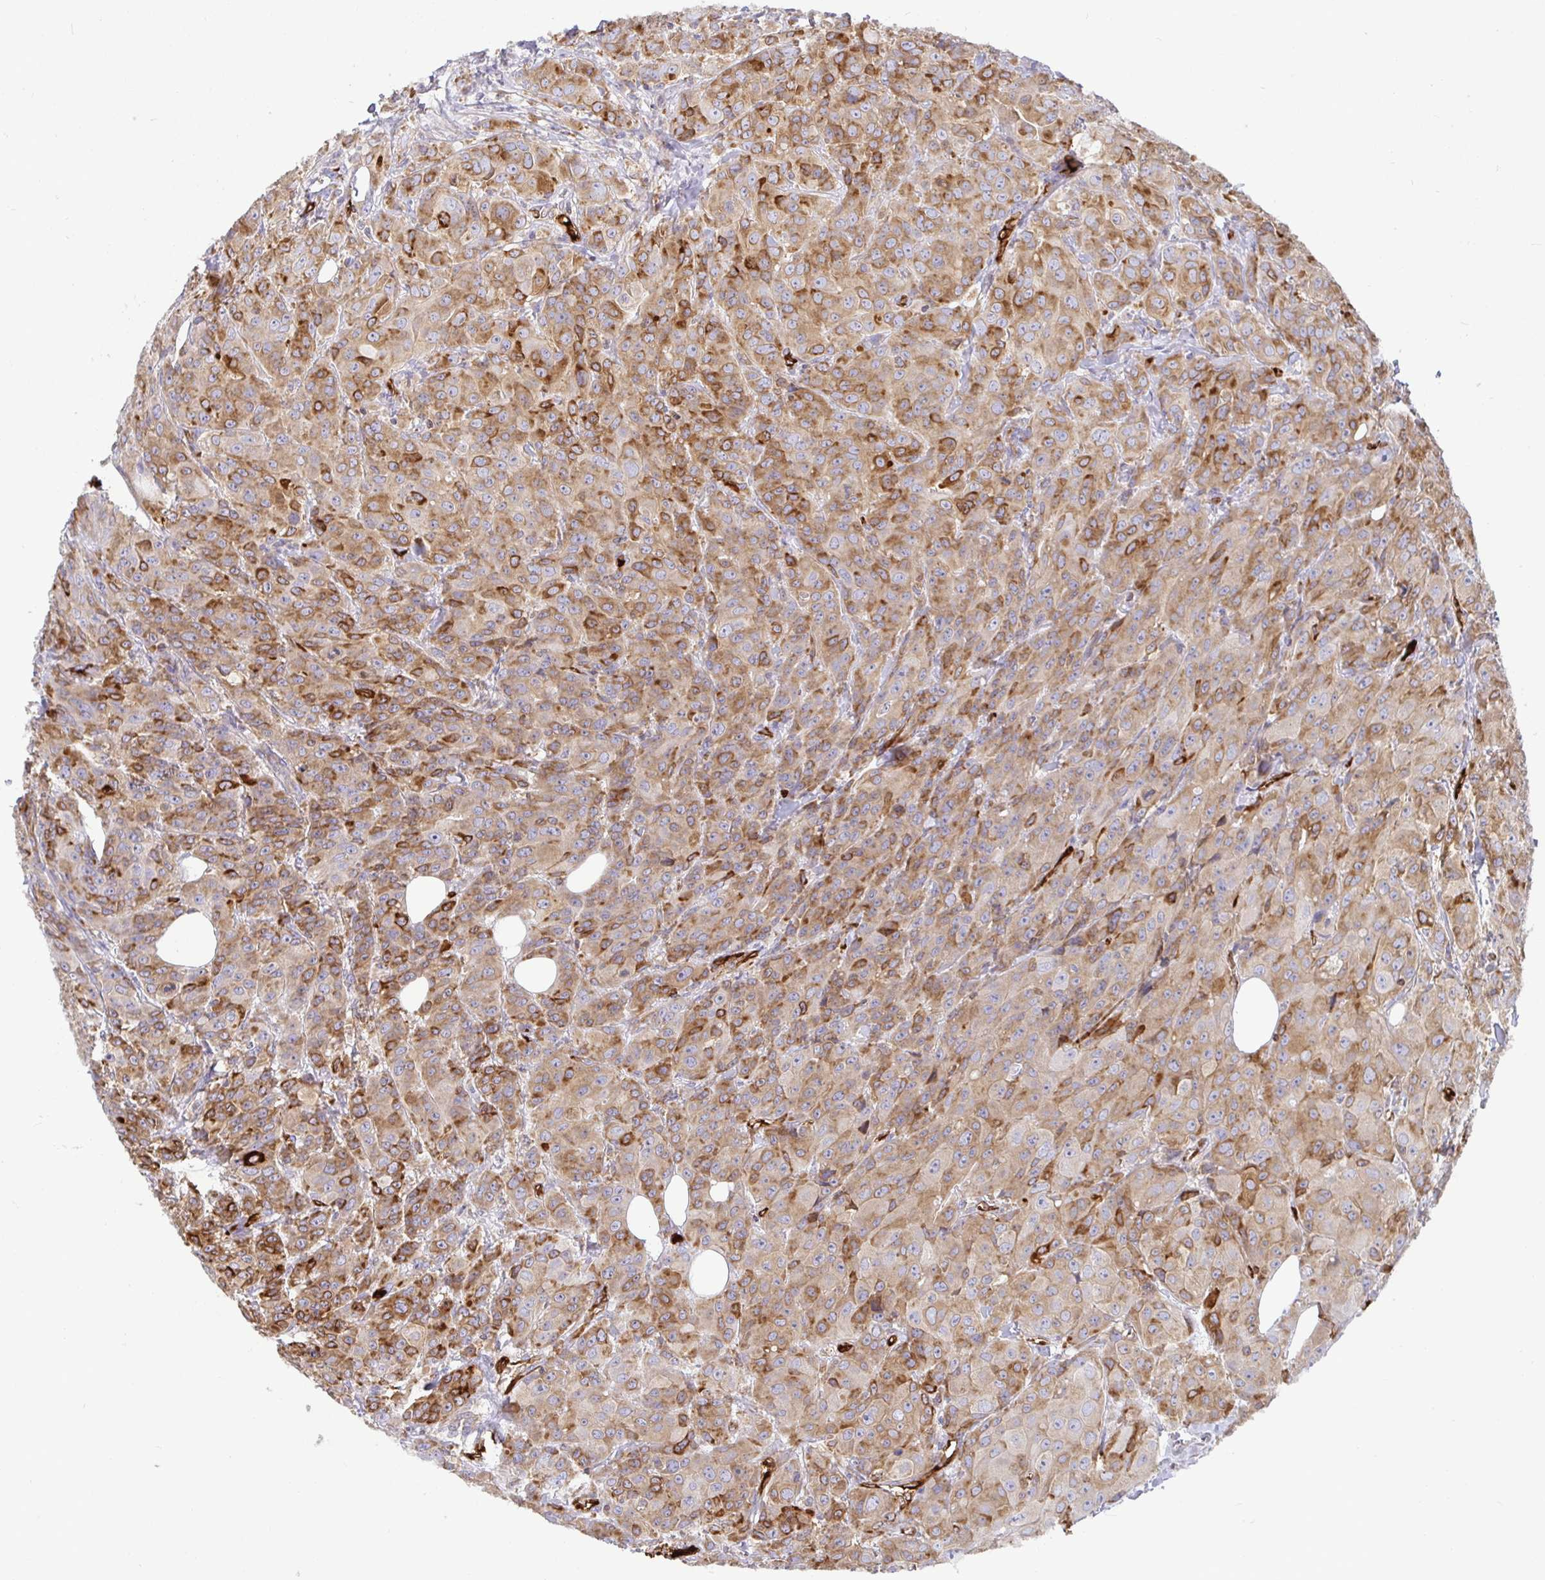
{"staining": {"intensity": "moderate", "quantity": ">75%", "location": "cytoplasmic/membranous"}, "tissue": "breast cancer", "cell_type": "Tumor cells", "image_type": "cancer", "snomed": [{"axis": "morphology", "description": "Normal tissue, NOS"}, {"axis": "morphology", "description": "Duct carcinoma"}, {"axis": "topography", "description": "Breast"}], "caption": "Breast cancer was stained to show a protein in brown. There is medium levels of moderate cytoplasmic/membranous expression in about >75% of tumor cells. (IHC, brightfield microscopy, high magnification).", "gene": "TP53I11", "patient": {"sex": "female", "age": 43}}